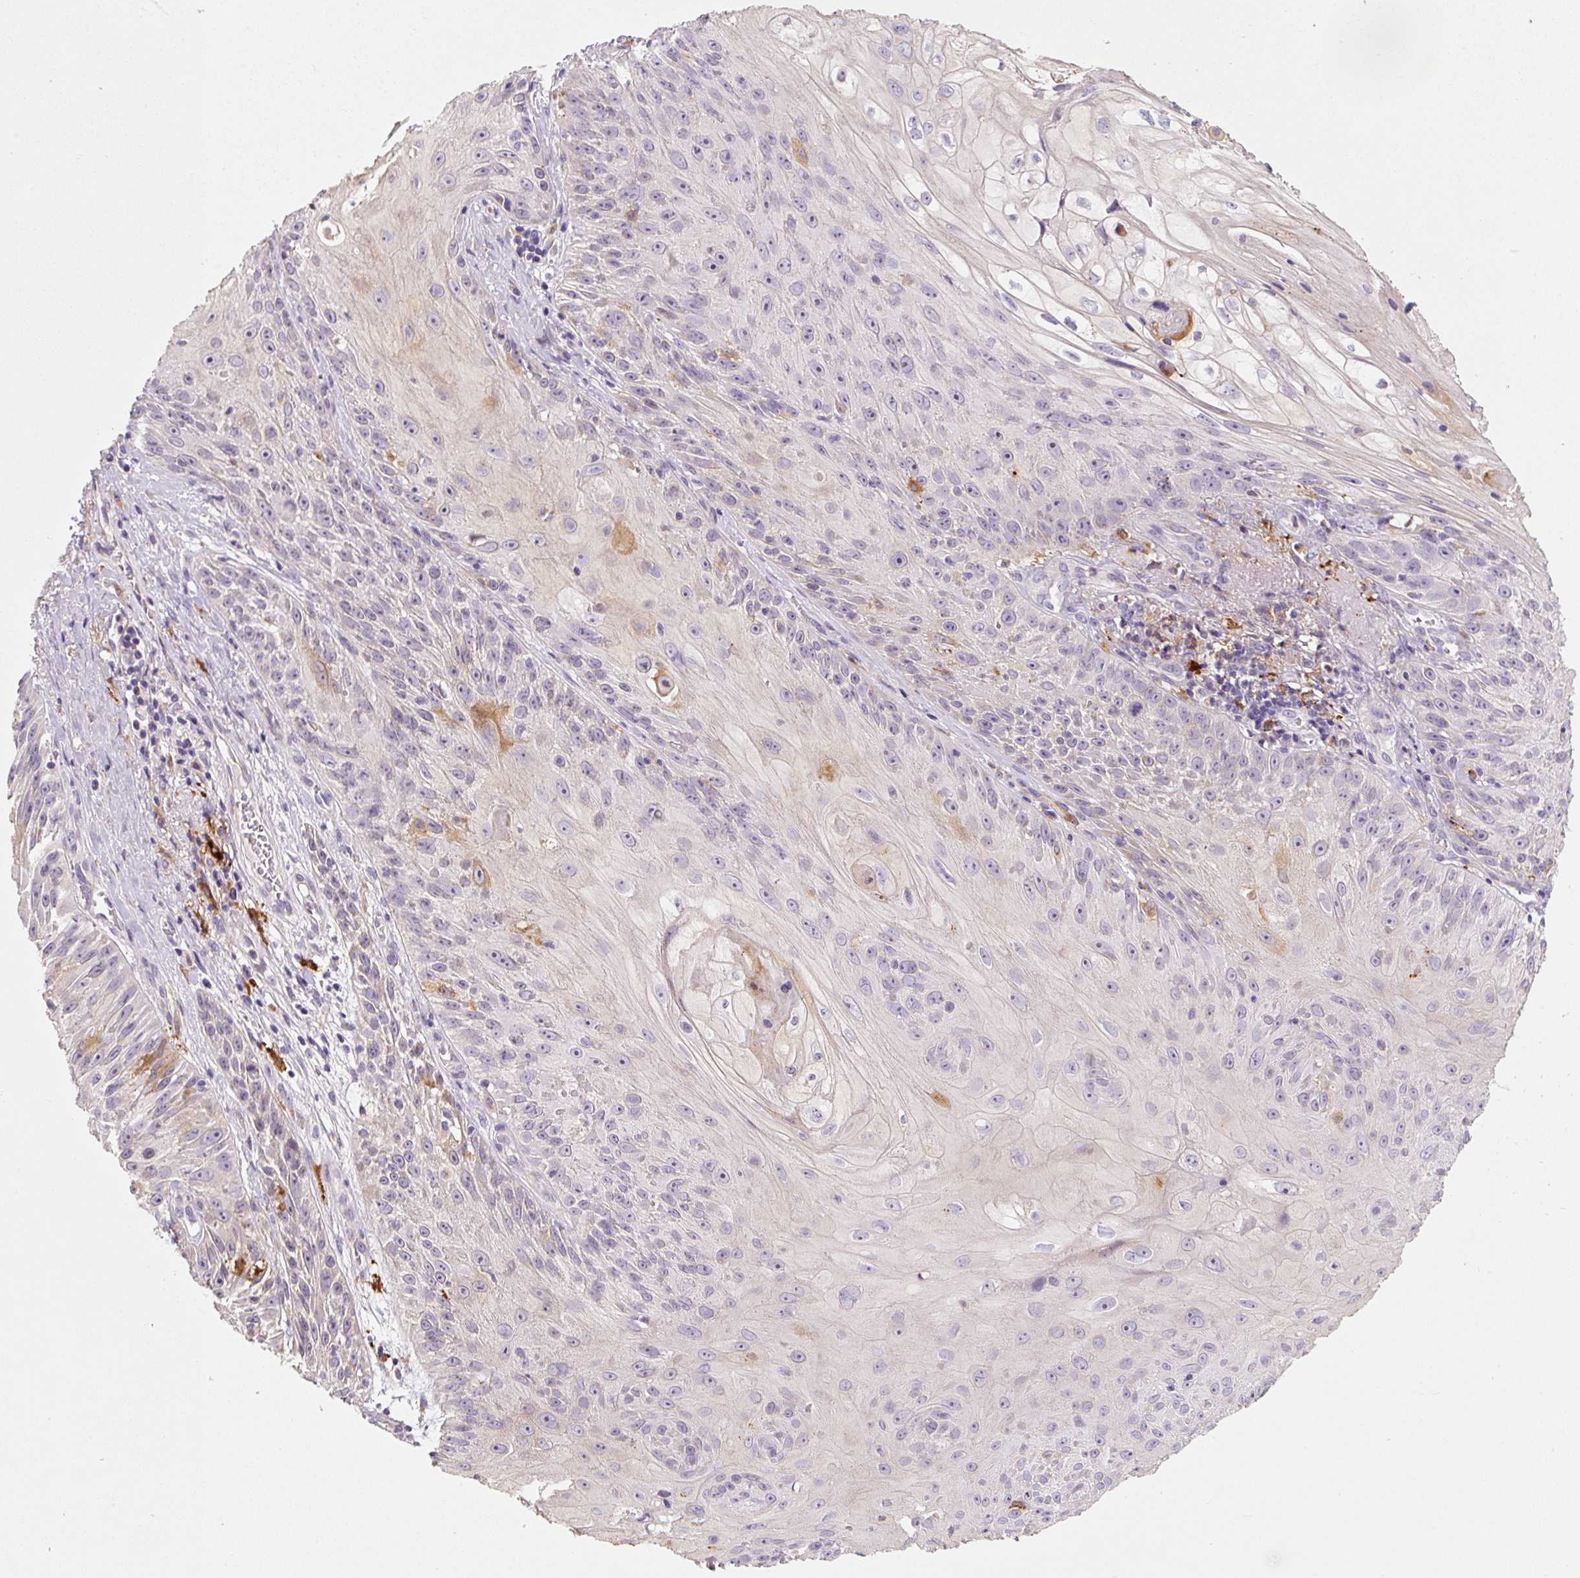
{"staining": {"intensity": "negative", "quantity": "none", "location": "none"}, "tissue": "skin cancer", "cell_type": "Tumor cells", "image_type": "cancer", "snomed": [{"axis": "morphology", "description": "Squamous cell carcinoma, NOS"}, {"axis": "topography", "description": "Skin"}, {"axis": "topography", "description": "Vulva"}], "caption": "IHC image of neoplastic tissue: skin cancer stained with DAB (3,3'-diaminobenzidine) reveals no significant protein expression in tumor cells.", "gene": "FUT10", "patient": {"sex": "female", "age": 76}}